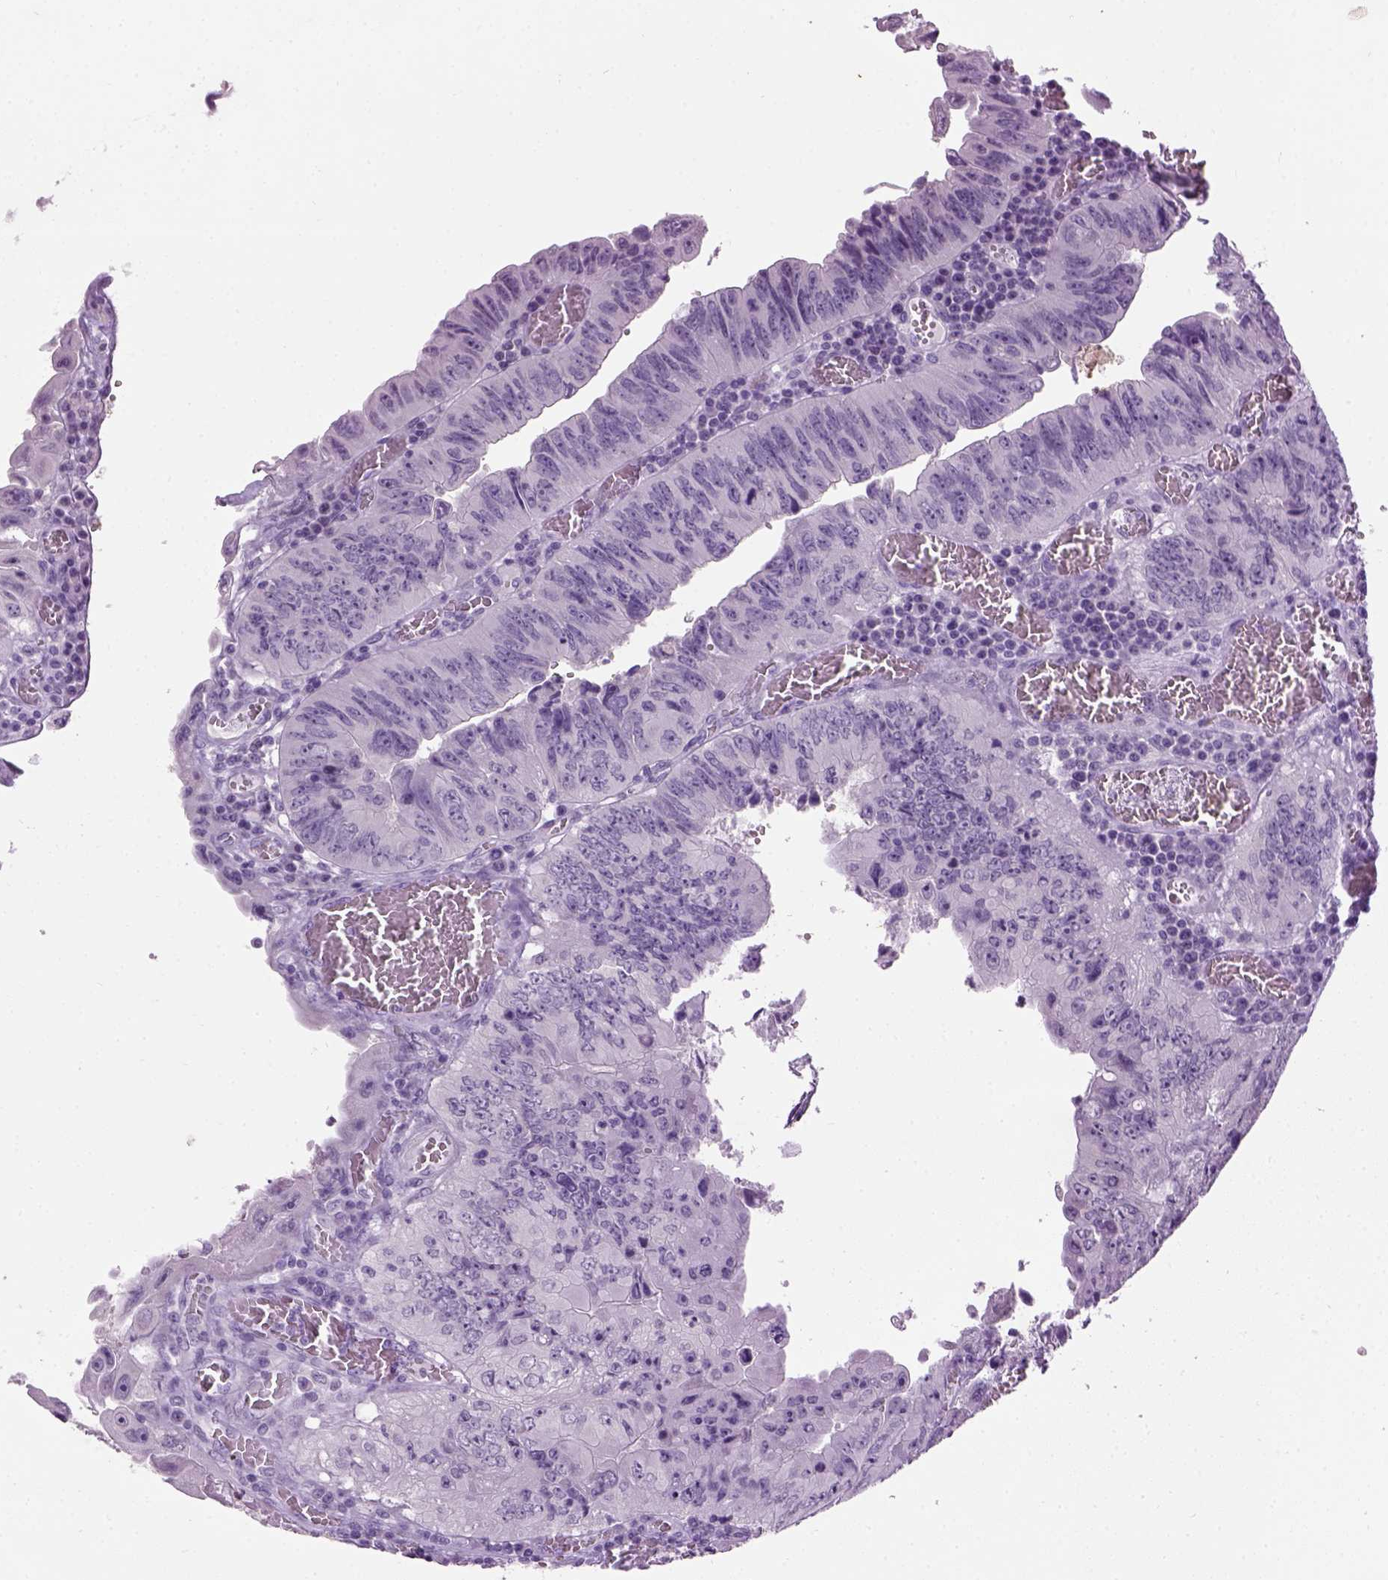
{"staining": {"intensity": "negative", "quantity": "none", "location": "none"}, "tissue": "colorectal cancer", "cell_type": "Tumor cells", "image_type": "cancer", "snomed": [{"axis": "morphology", "description": "Adenocarcinoma, NOS"}, {"axis": "topography", "description": "Colon"}], "caption": "The image reveals no staining of tumor cells in colorectal cancer. (Stains: DAB (3,3'-diaminobenzidine) immunohistochemistry with hematoxylin counter stain, Microscopy: brightfield microscopy at high magnification).", "gene": "GABRB2", "patient": {"sex": "female", "age": 84}}